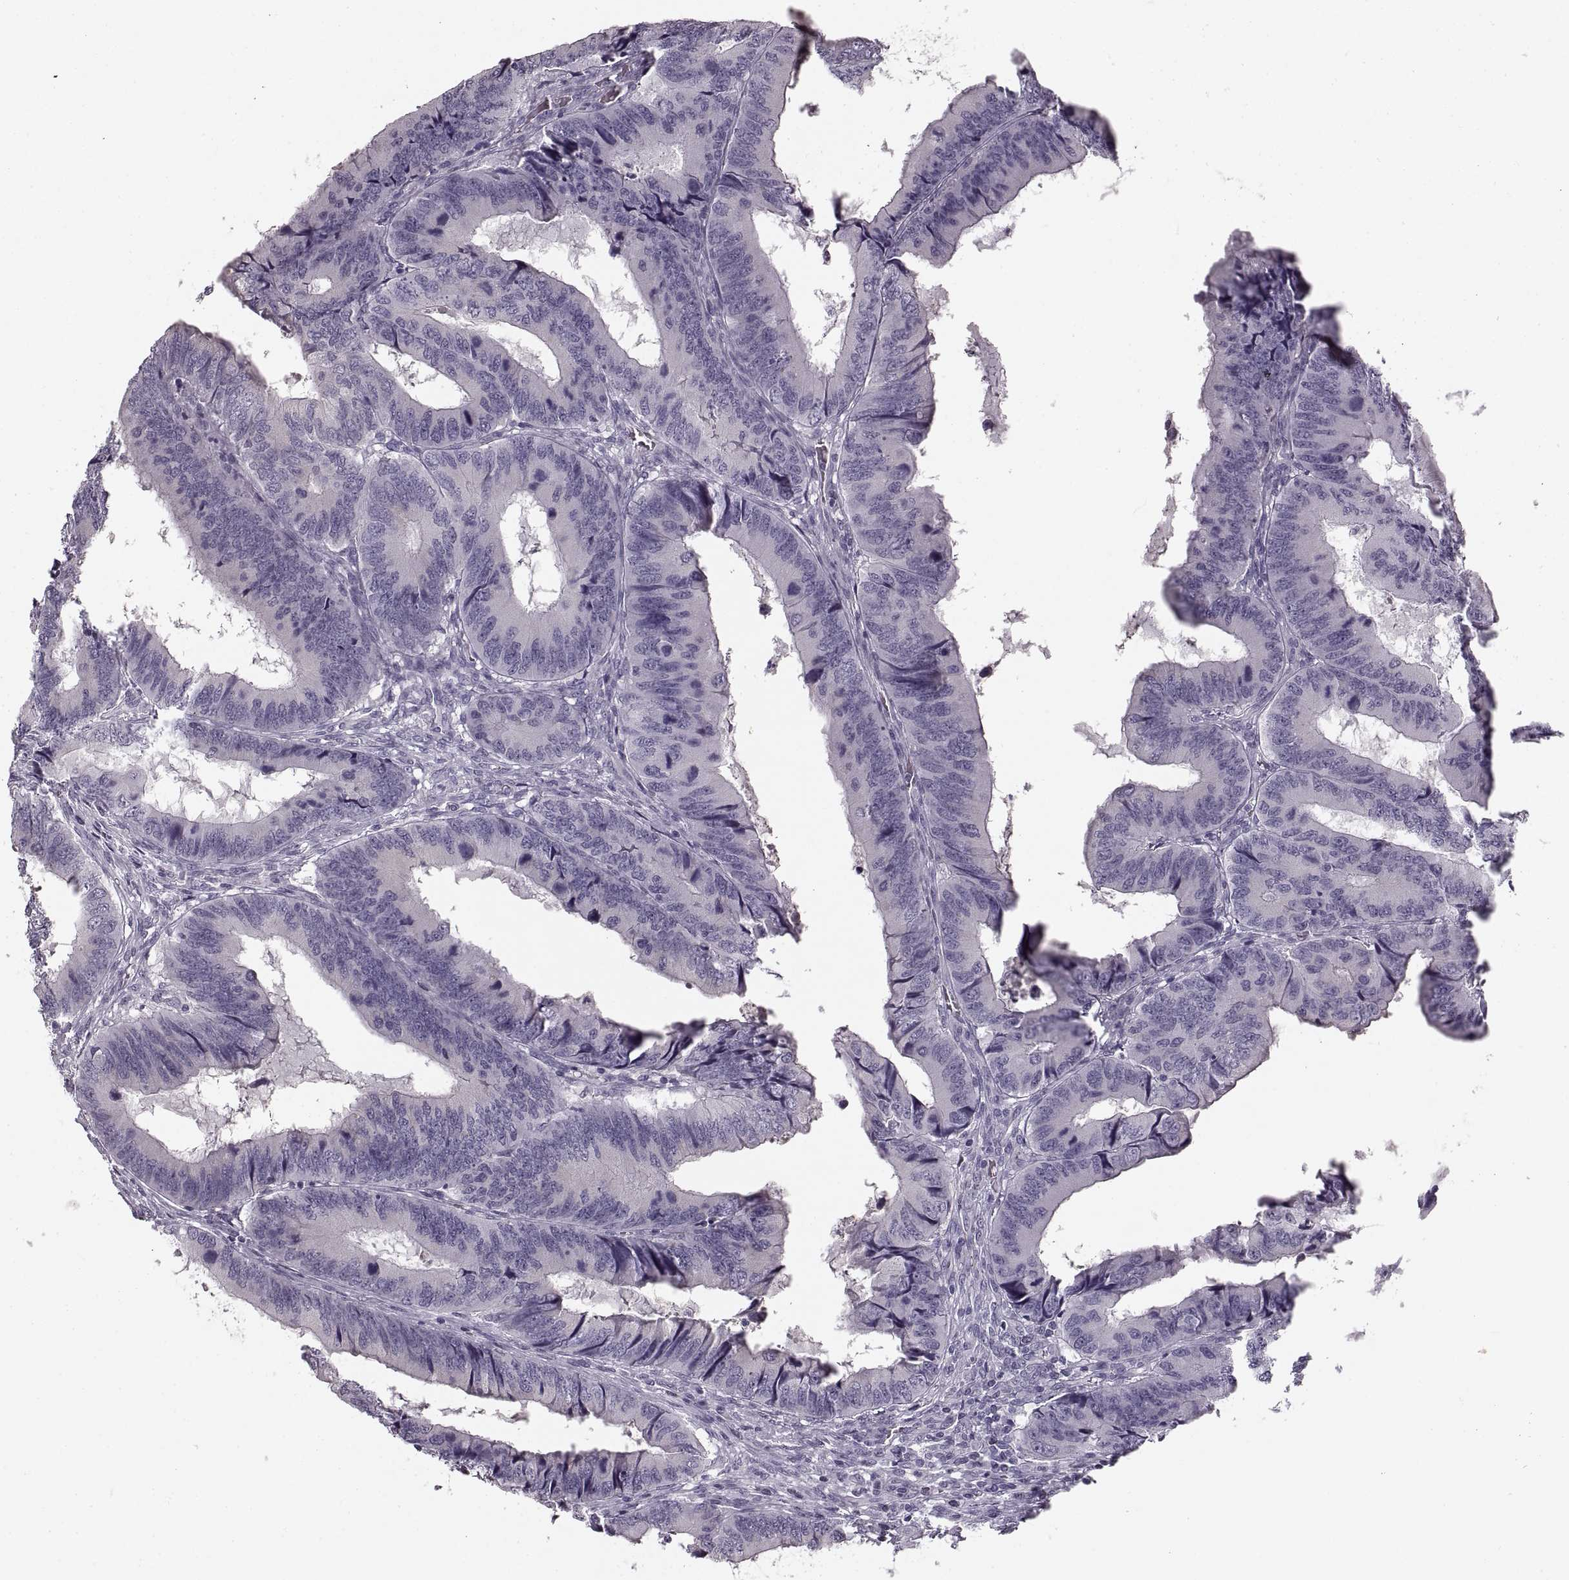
{"staining": {"intensity": "negative", "quantity": "none", "location": "none"}, "tissue": "colorectal cancer", "cell_type": "Tumor cells", "image_type": "cancer", "snomed": [{"axis": "morphology", "description": "Adenocarcinoma, NOS"}, {"axis": "topography", "description": "Colon"}], "caption": "Immunohistochemistry (IHC) image of colorectal cancer (adenocarcinoma) stained for a protein (brown), which shows no positivity in tumor cells.", "gene": "CNTN1", "patient": {"sex": "male", "age": 53}}